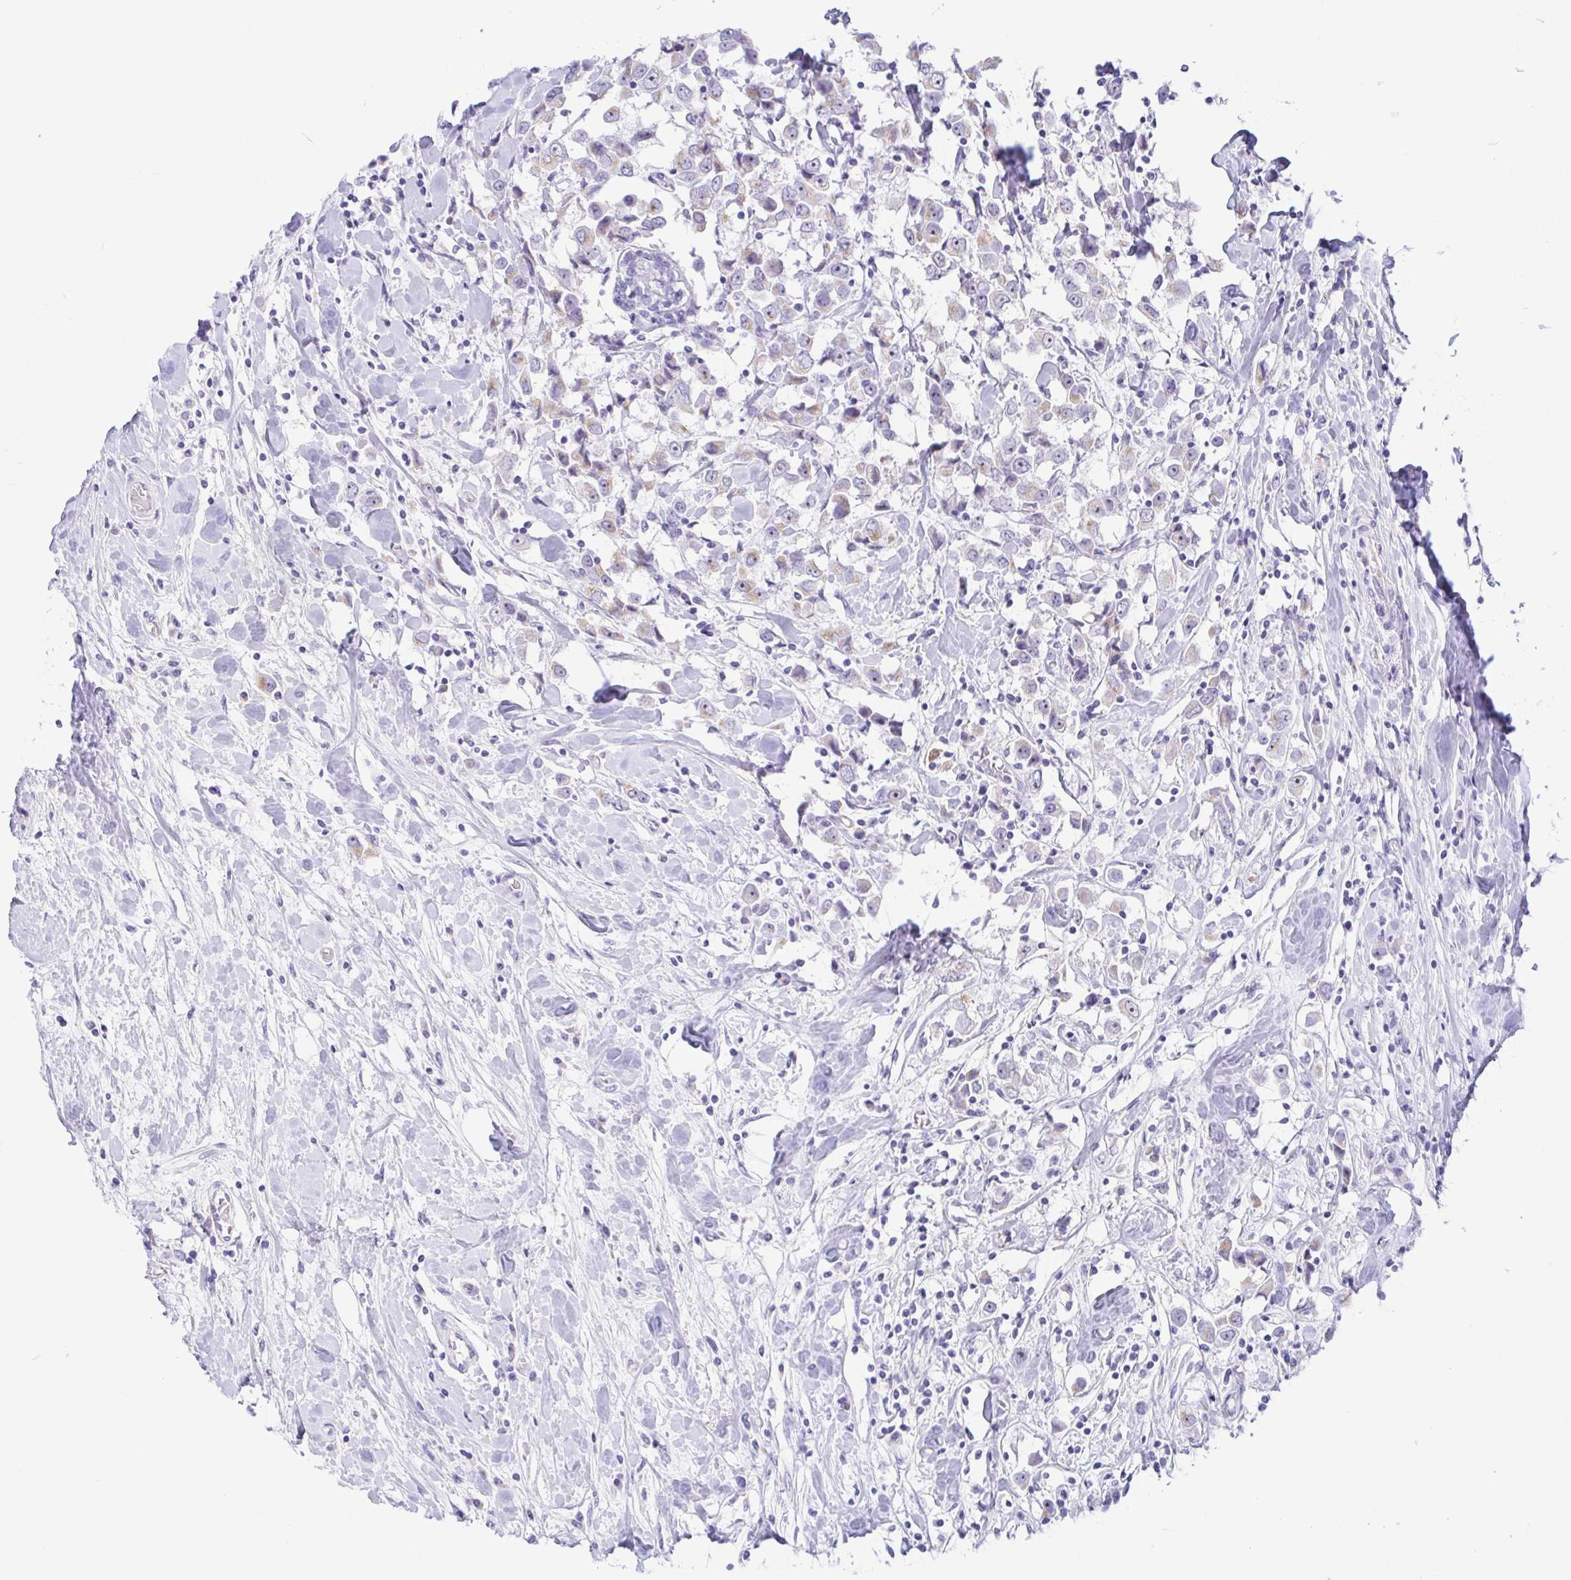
{"staining": {"intensity": "negative", "quantity": "none", "location": "none"}, "tissue": "breast cancer", "cell_type": "Tumor cells", "image_type": "cancer", "snomed": [{"axis": "morphology", "description": "Duct carcinoma"}, {"axis": "topography", "description": "Breast"}], "caption": "Breast cancer was stained to show a protein in brown. There is no significant positivity in tumor cells.", "gene": "AZU1", "patient": {"sex": "female", "age": 61}}